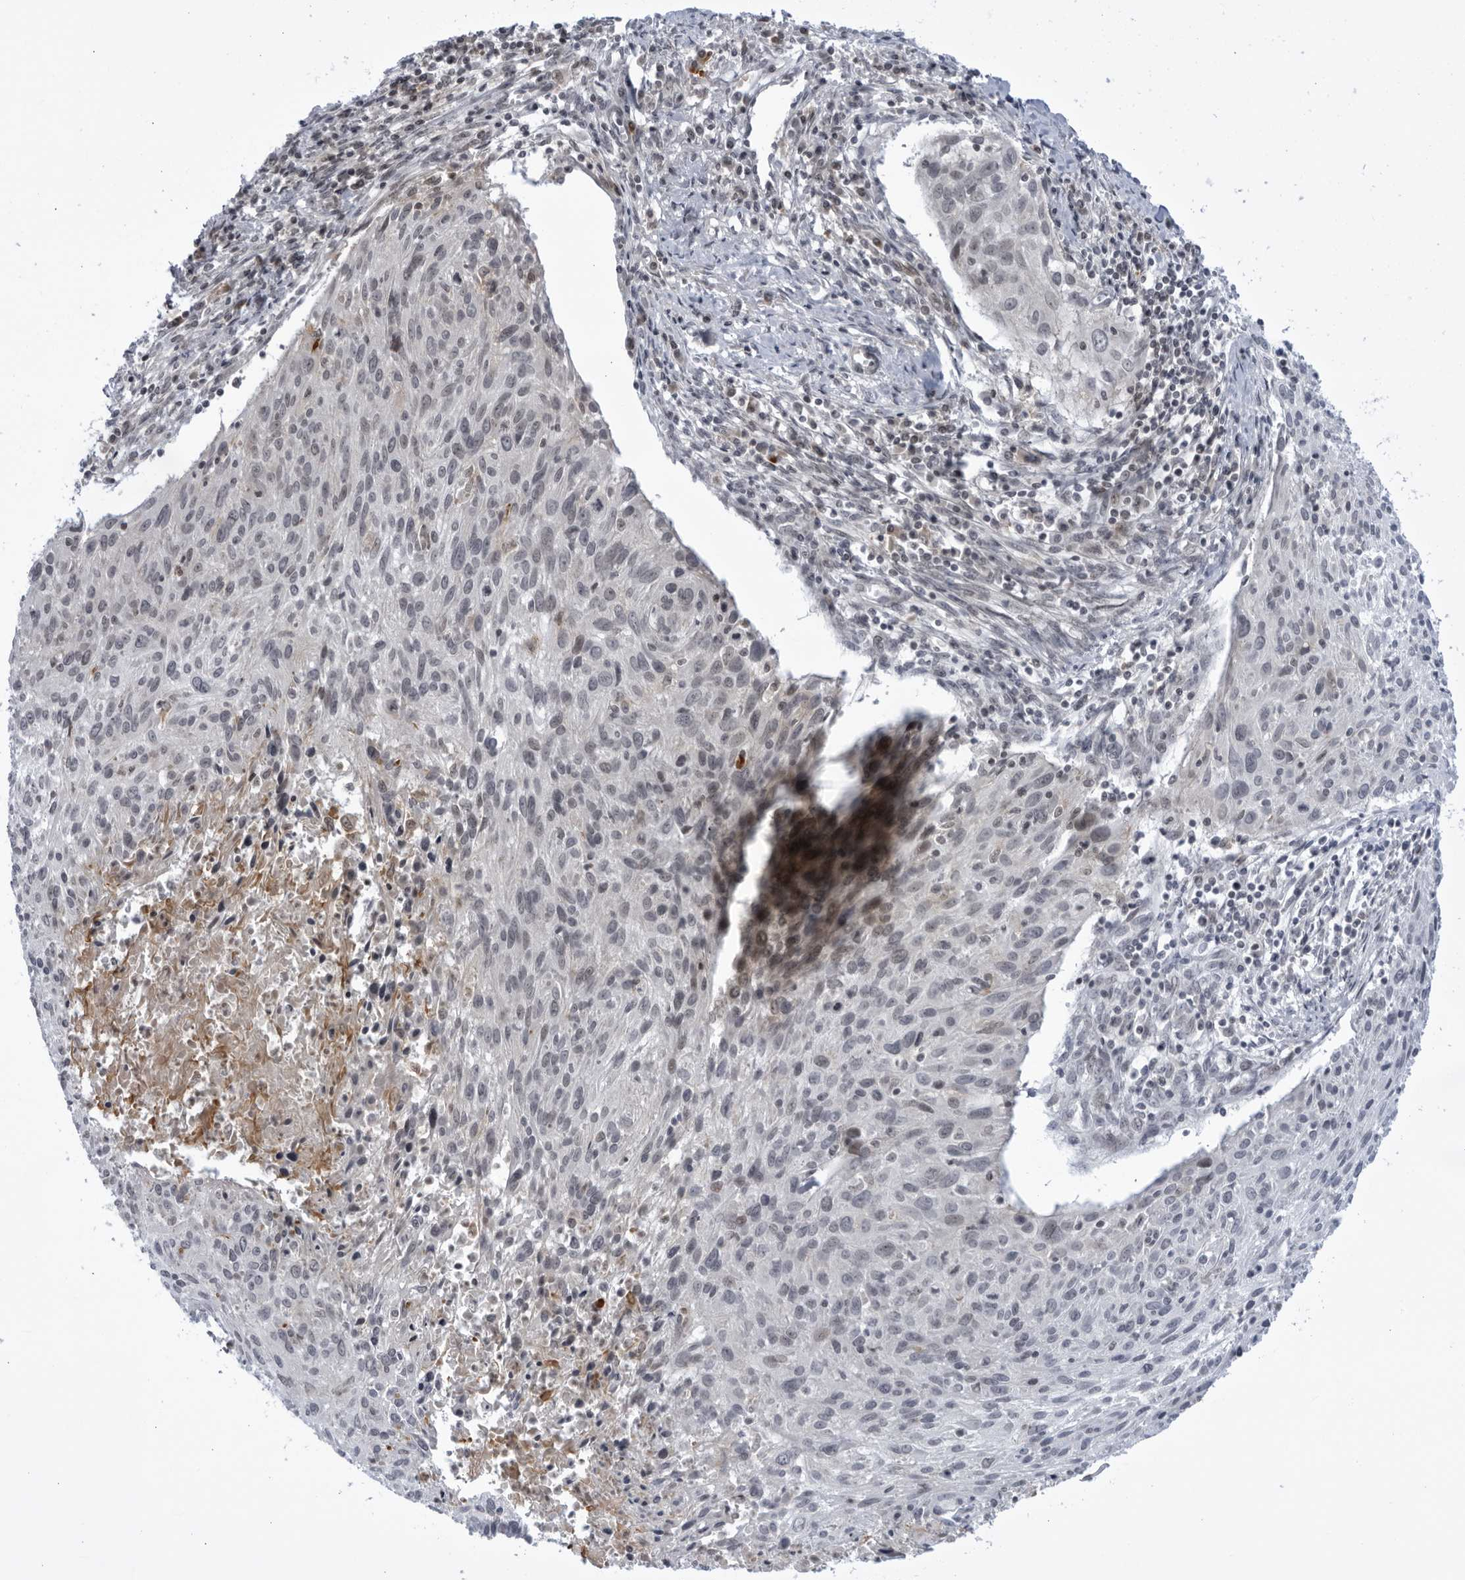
{"staining": {"intensity": "weak", "quantity": "<25%", "location": "nuclear"}, "tissue": "cervical cancer", "cell_type": "Tumor cells", "image_type": "cancer", "snomed": [{"axis": "morphology", "description": "Squamous cell carcinoma, NOS"}, {"axis": "topography", "description": "Cervix"}], "caption": "High power microscopy photomicrograph of an IHC histopathology image of cervical cancer (squamous cell carcinoma), revealing no significant staining in tumor cells. (Immunohistochemistry (ihc), brightfield microscopy, high magnification).", "gene": "DTL", "patient": {"sex": "female", "age": 51}}